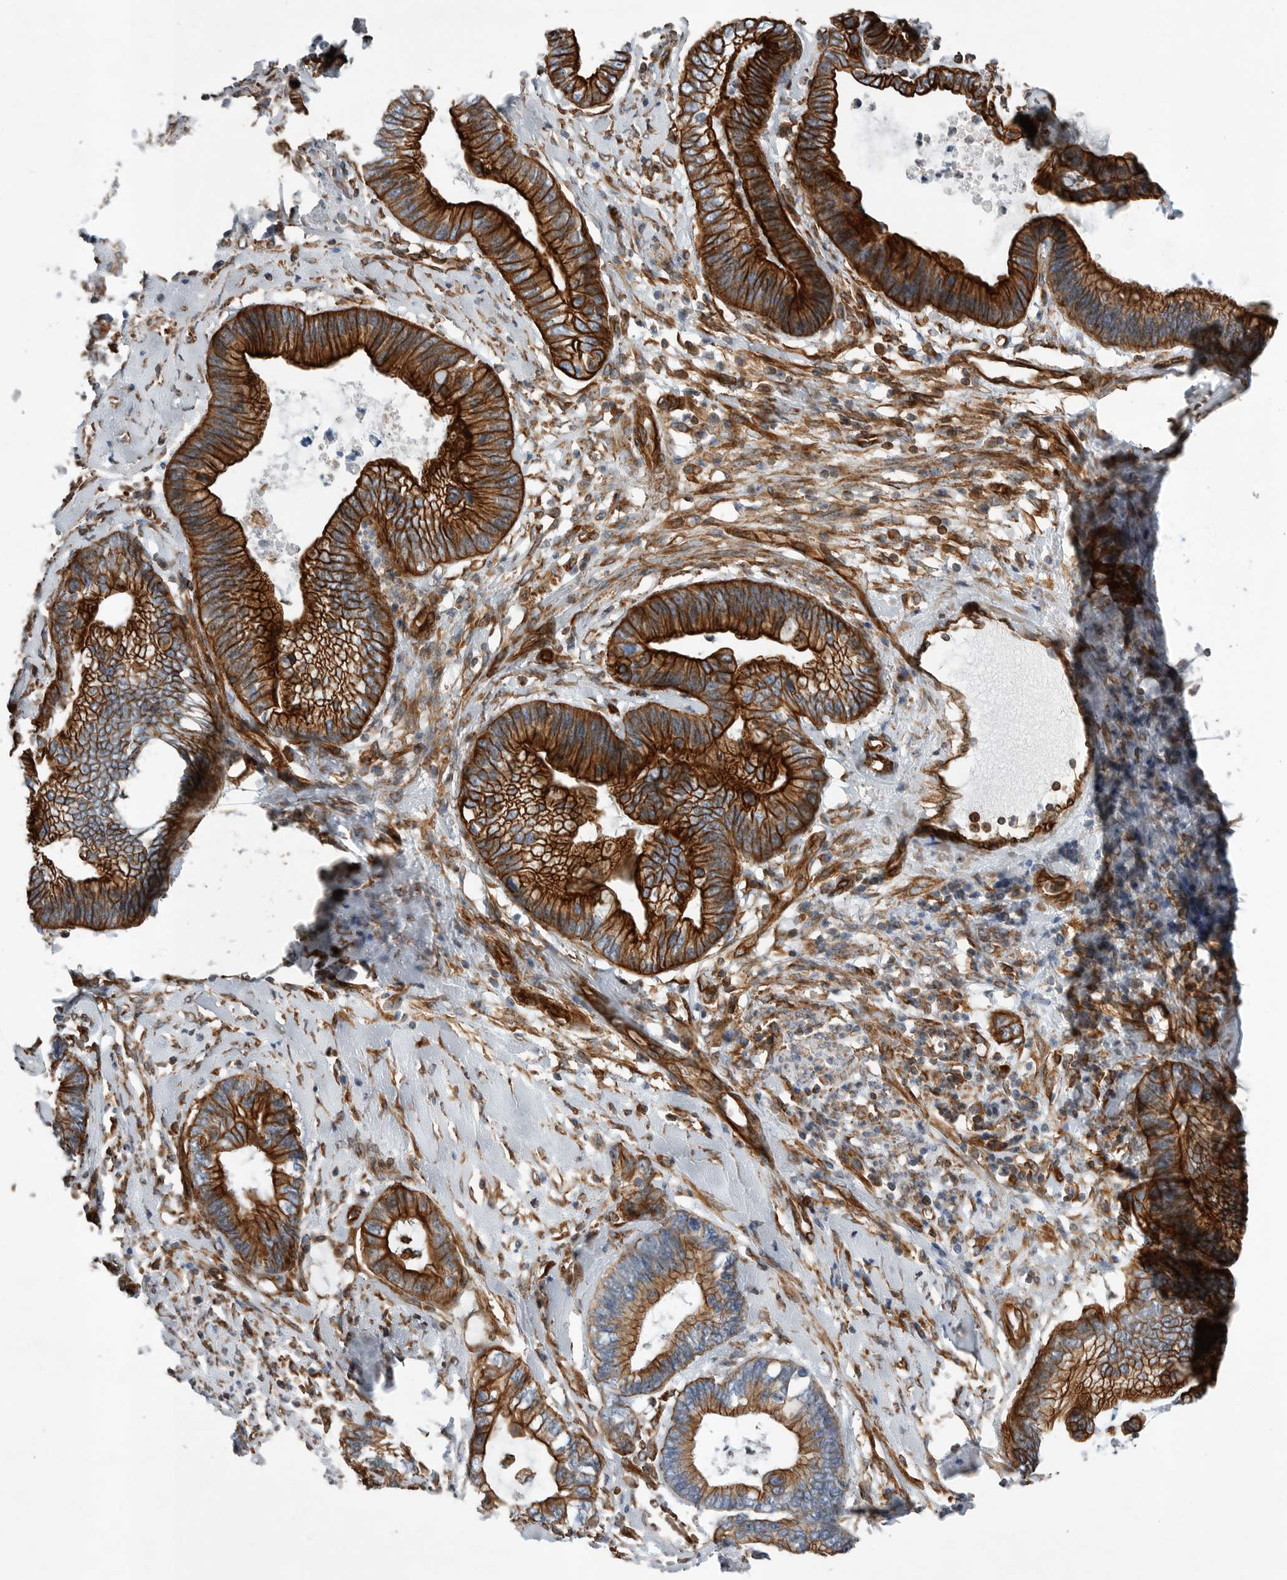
{"staining": {"intensity": "strong", "quantity": ">75%", "location": "cytoplasmic/membranous"}, "tissue": "cervical cancer", "cell_type": "Tumor cells", "image_type": "cancer", "snomed": [{"axis": "morphology", "description": "Adenocarcinoma, NOS"}, {"axis": "topography", "description": "Cervix"}], "caption": "Cervical adenocarcinoma stained with a protein marker demonstrates strong staining in tumor cells.", "gene": "PLEC", "patient": {"sex": "female", "age": 44}}